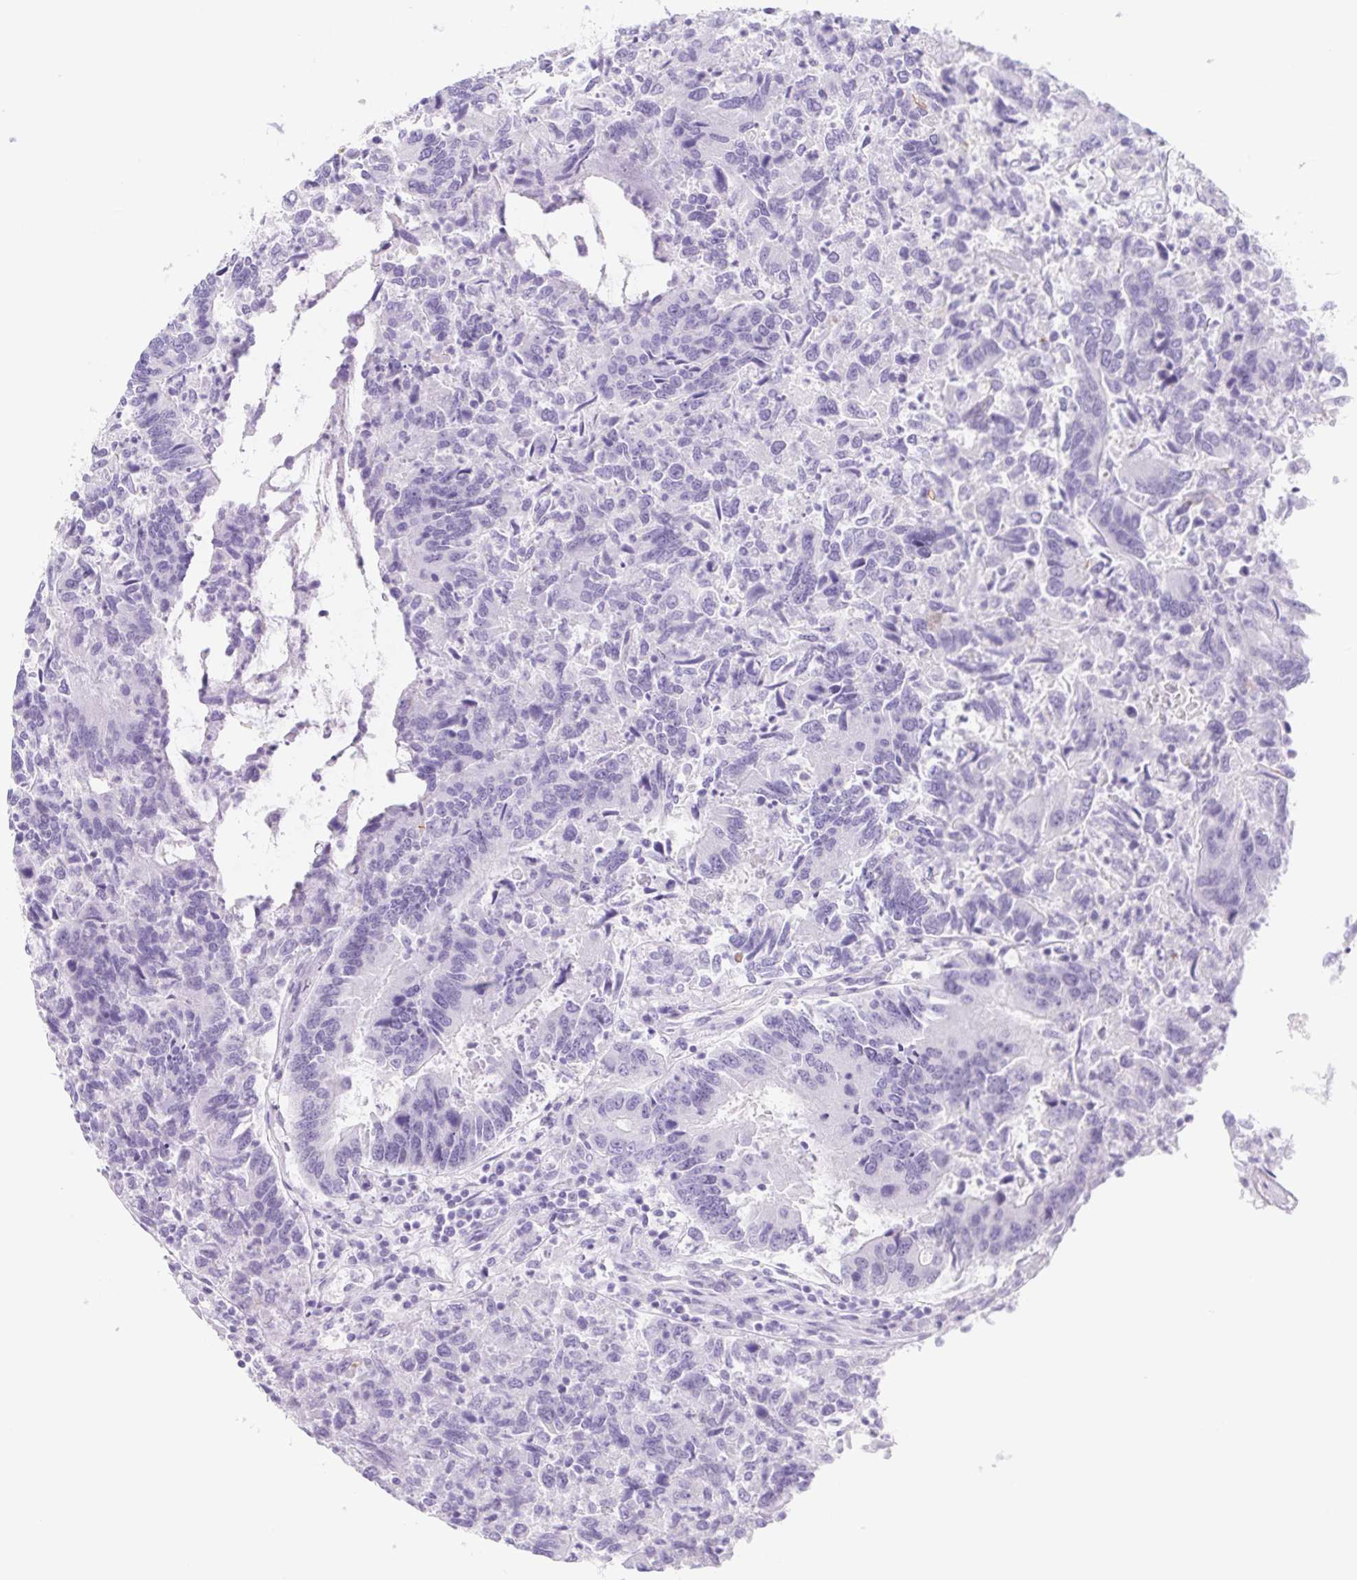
{"staining": {"intensity": "negative", "quantity": "none", "location": "none"}, "tissue": "colorectal cancer", "cell_type": "Tumor cells", "image_type": "cancer", "snomed": [{"axis": "morphology", "description": "Adenocarcinoma, NOS"}, {"axis": "topography", "description": "Colon"}], "caption": "A histopathology image of adenocarcinoma (colorectal) stained for a protein displays no brown staining in tumor cells.", "gene": "CYP21A2", "patient": {"sex": "female", "age": 67}}